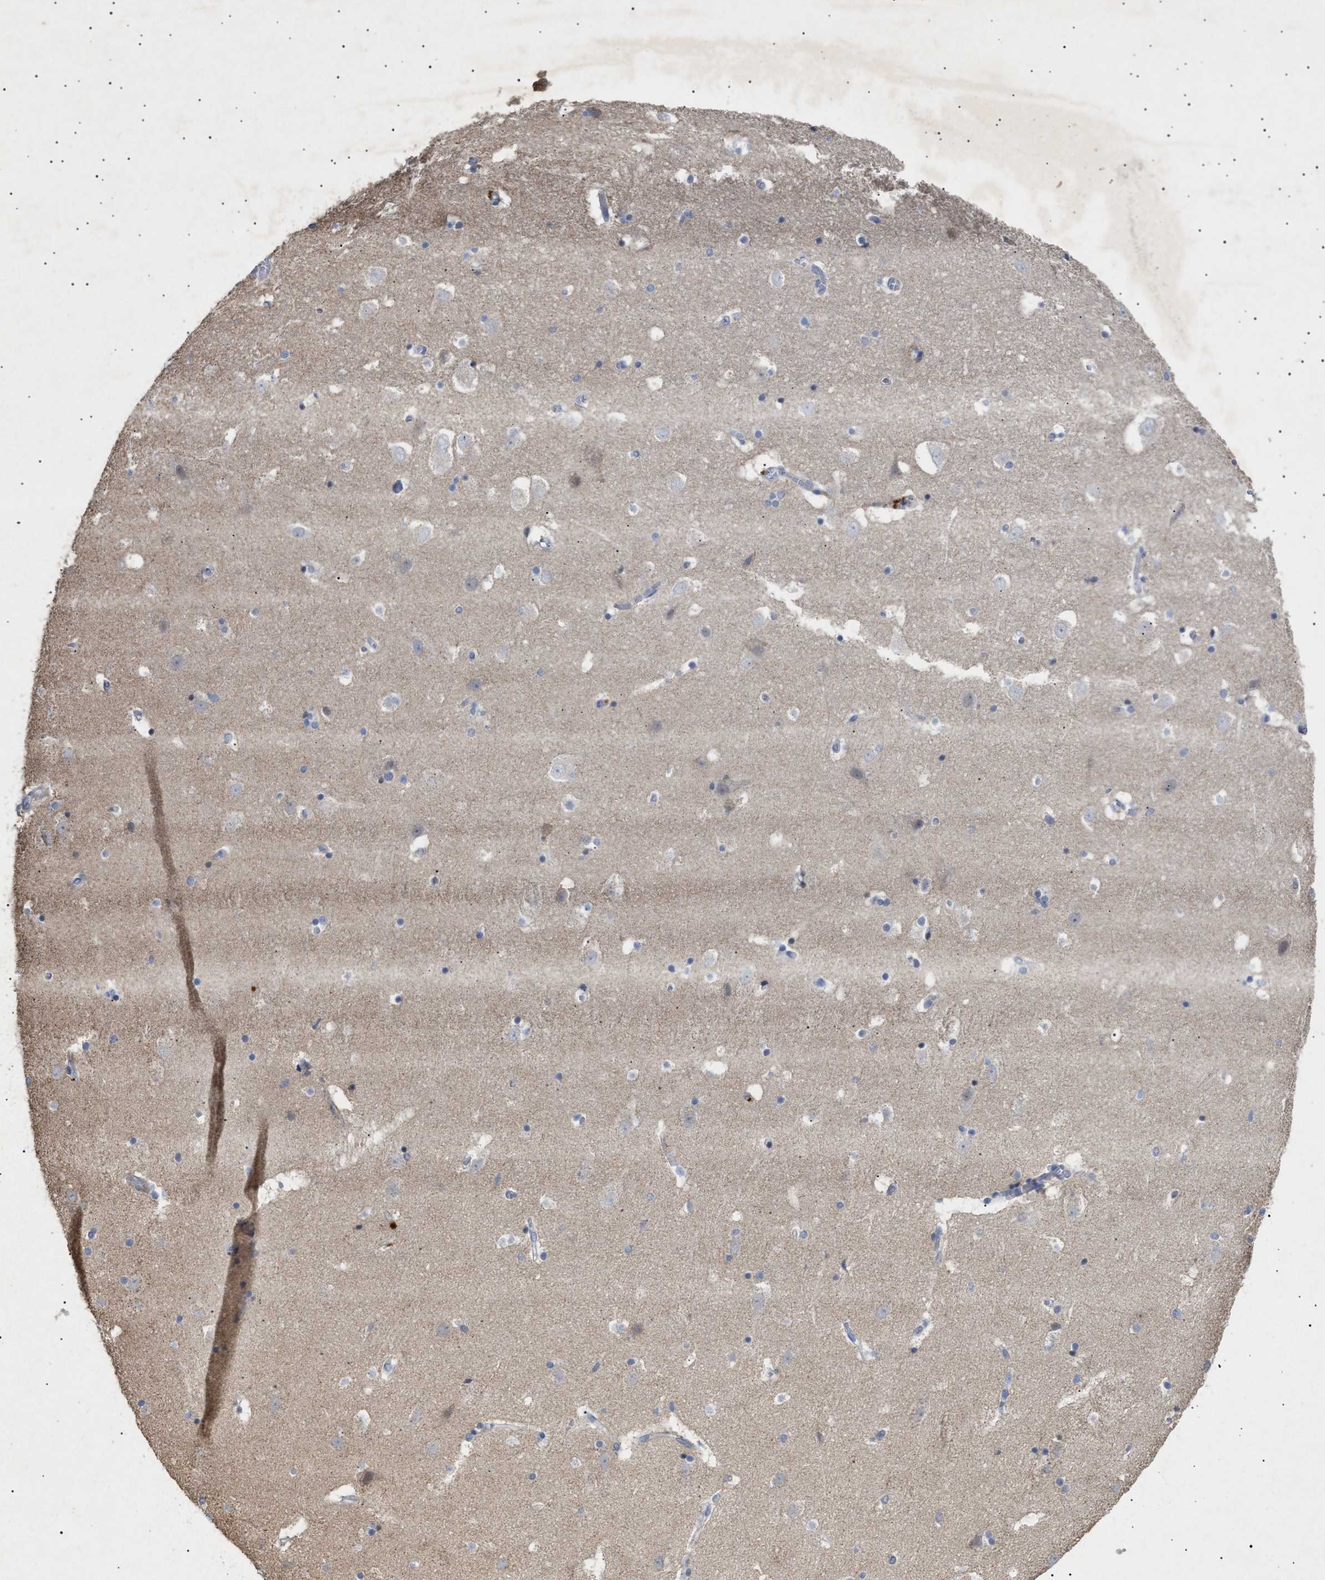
{"staining": {"intensity": "weak", "quantity": "<25%", "location": "cytoplasmic/membranous"}, "tissue": "hippocampus", "cell_type": "Glial cells", "image_type": "normal", "snomed": [{"axis": "morphology", "description": "Normal tissue, NOS"}, {"axis": "topography", "description": "Hippocampus"}], "caption": "Protein analysis of normal hippocampus reveals no significant expression in glial cells. The staining was performed using DAB to visualize the protein expression in brown, while the nuclei were stained in blue with hematoxylin (Magnification: 20x).", "gene": "SIRT5", "patient": {"sex": "male", "age": 45}}